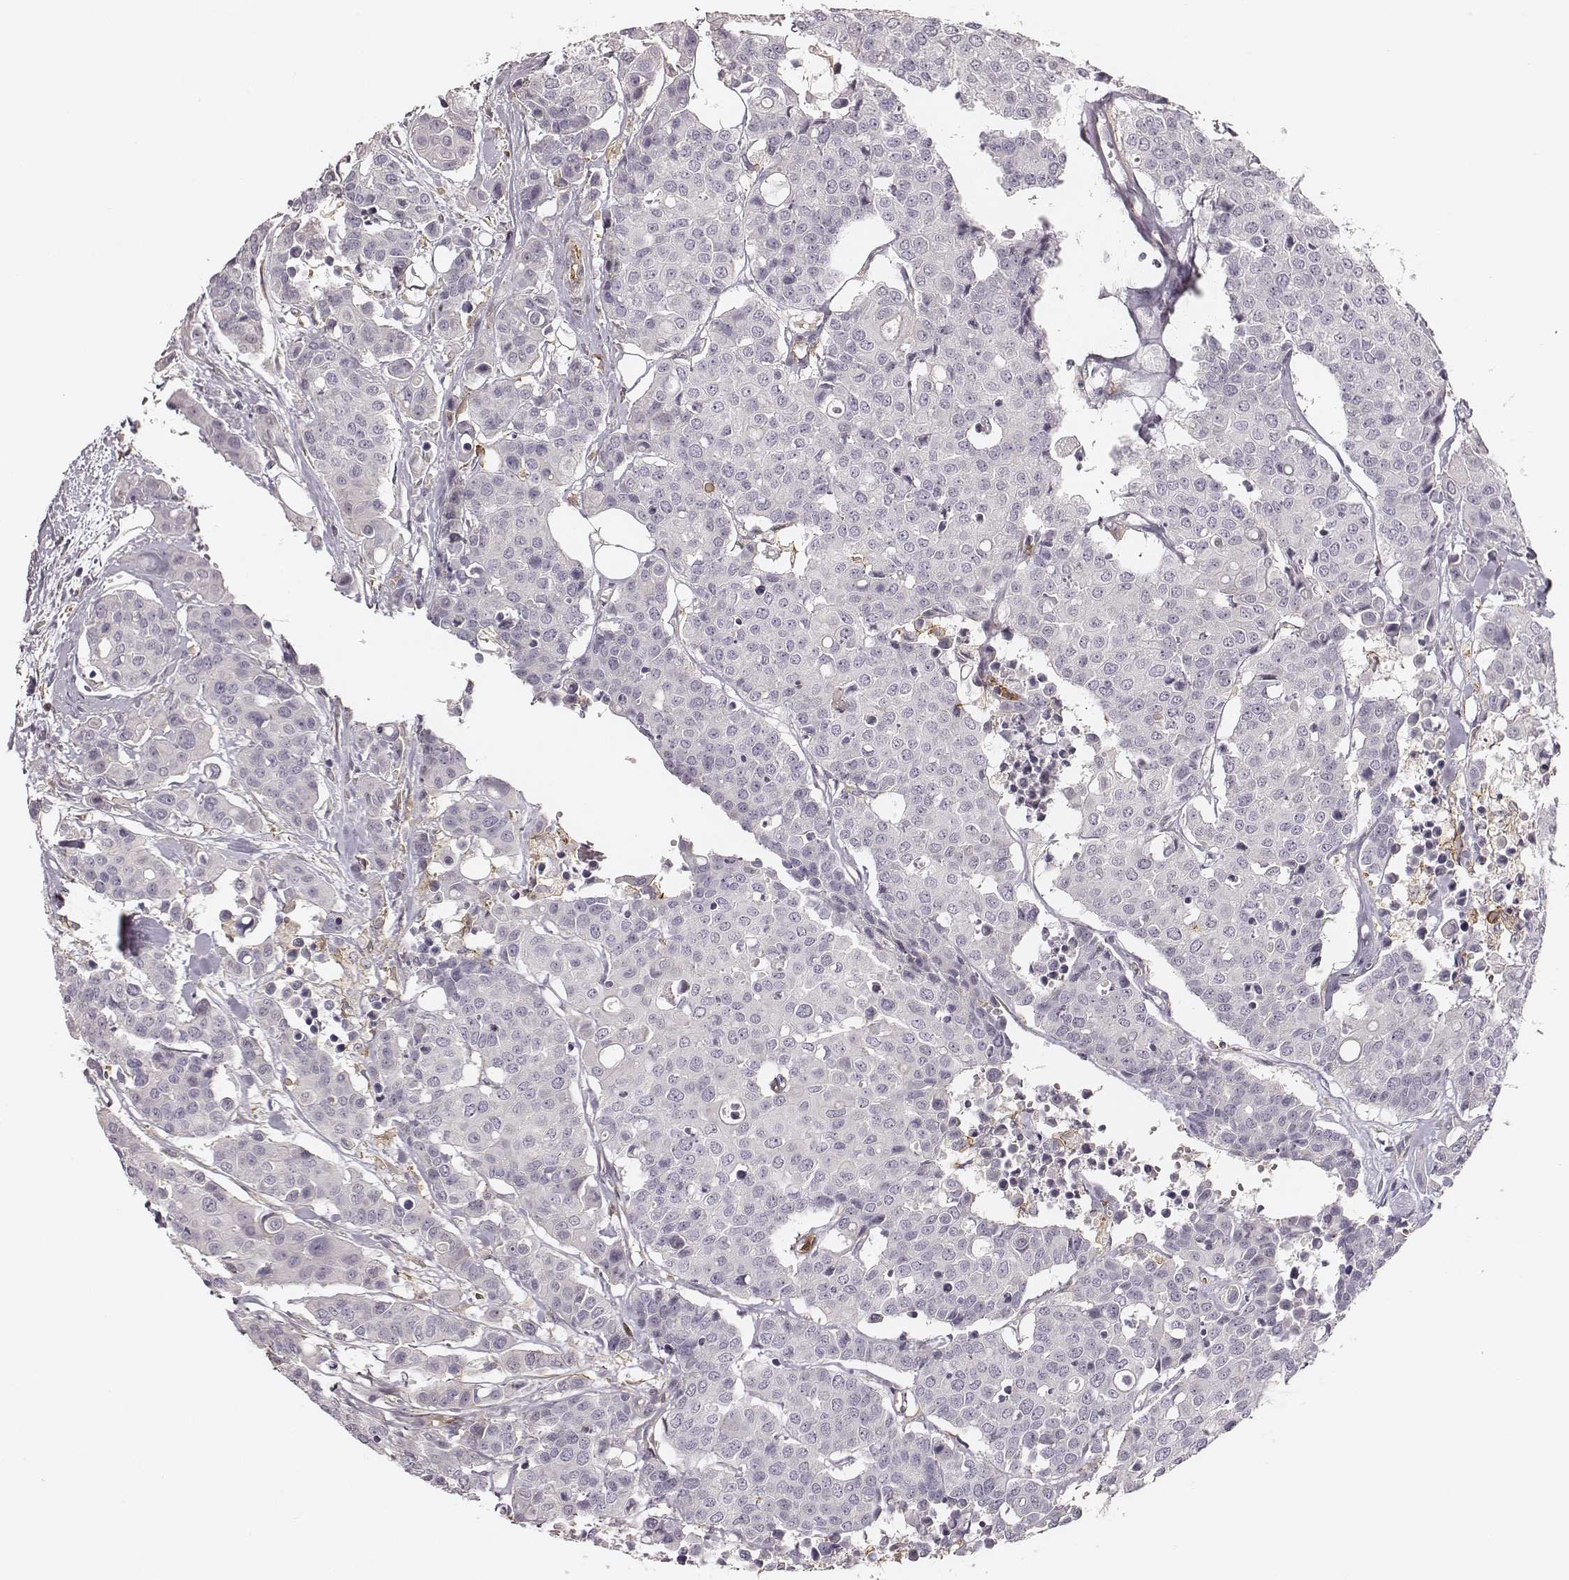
{"staining": {"intensity": "negative", "quantity": "none", "location": "none"}, "tissue": "carcinoid", "cell_type": "Tumor cells", "image_type": "cancer", "snomed": [{"axis": "morphology", "description": "Carcinoid, malignant, NOS"}, {"axis": "topography", "description": "Colon"}], "caption": "Immunohistochemical staining of human carcinoid displays no significant staining in tumor cells.", "gene": "ZYX", "patient": {"sex": "male", "age": 81}}